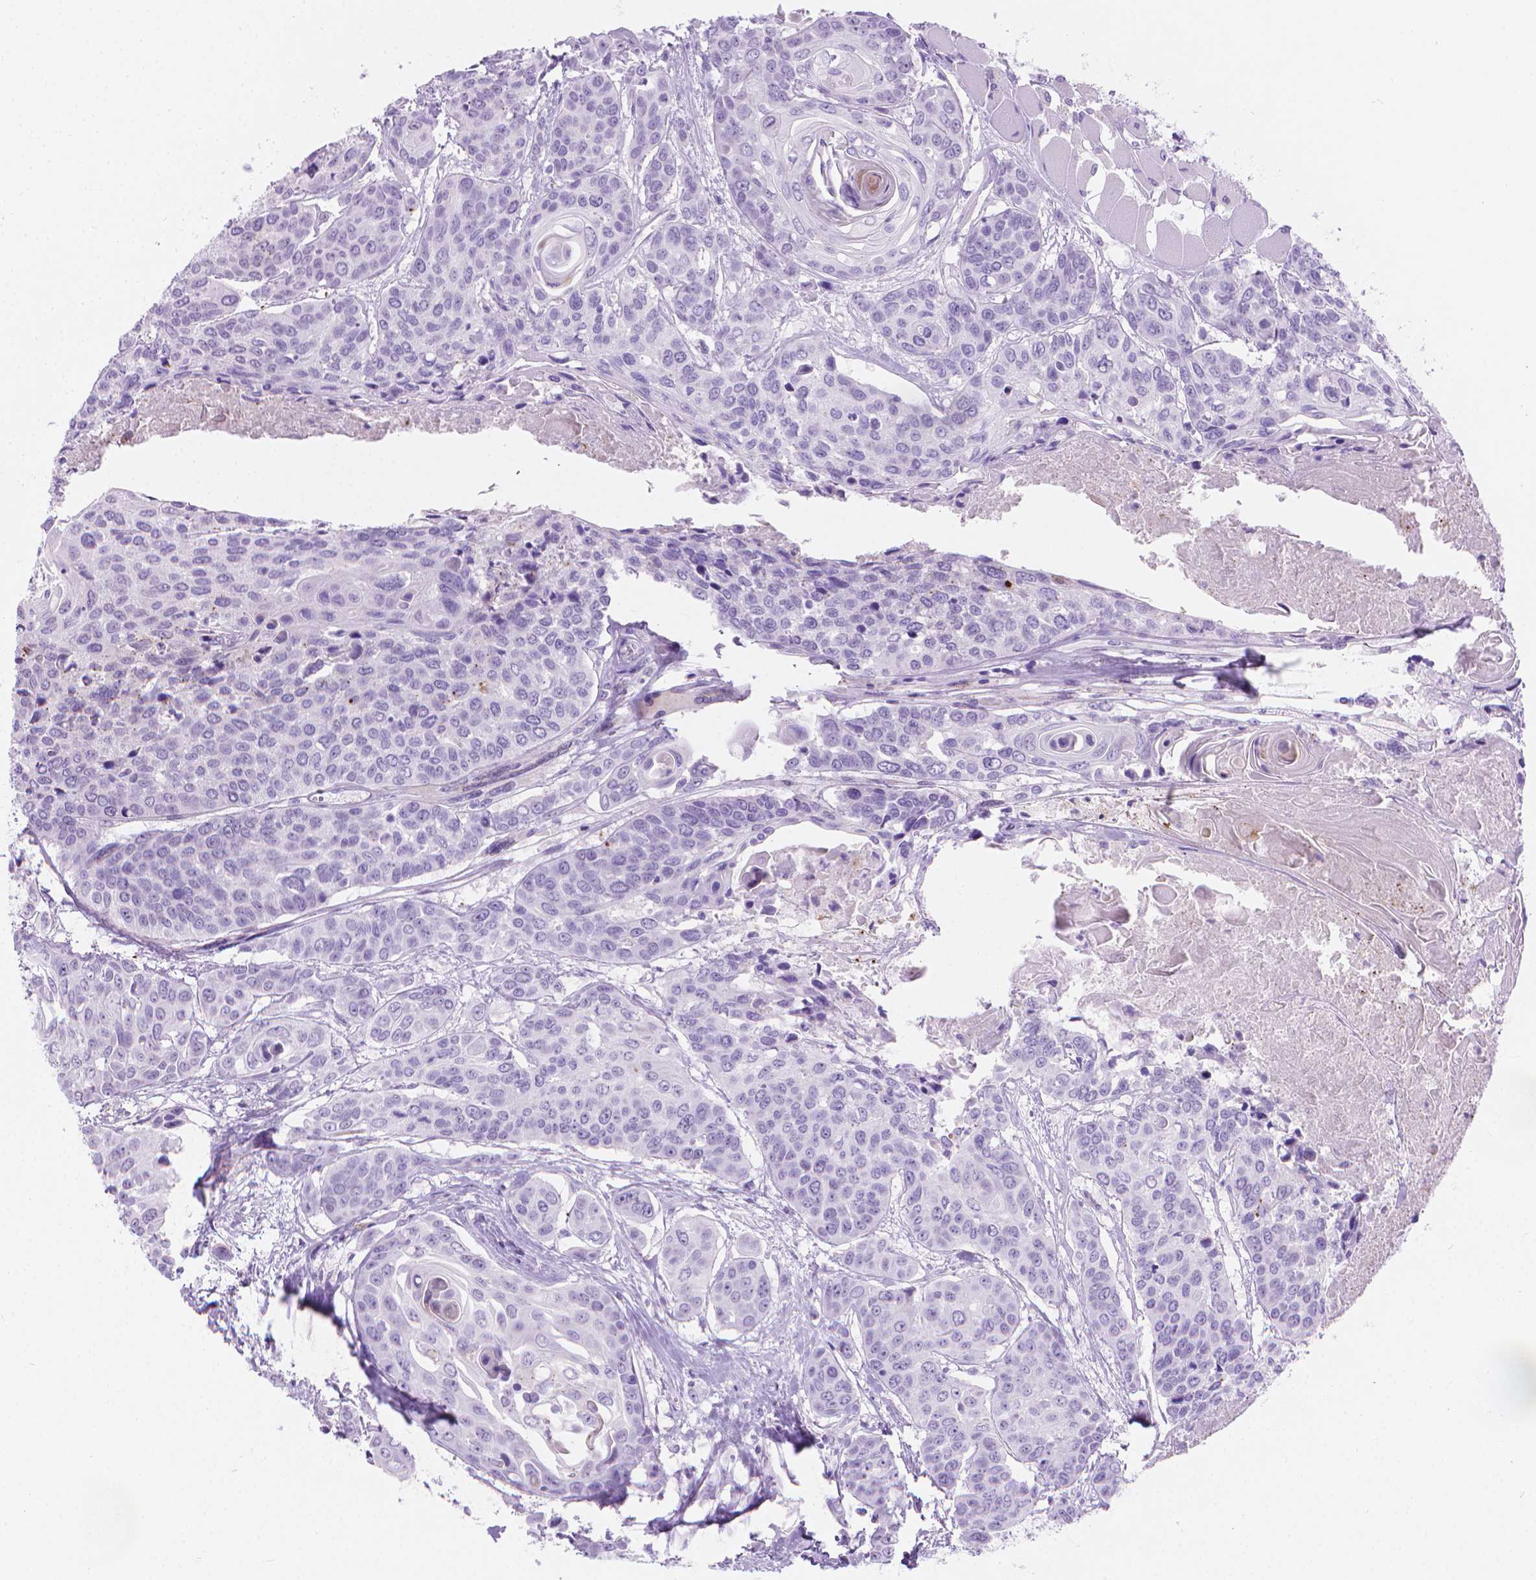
{"staining": {"intensity": "negative", "quantity": "none", "location": "none"}, "tissue": "head and neck cancer", "cell_type": "Tumor cells", "image_type": "cancer", "snomed": [{"axis": "morphology", "description": "Squamous cell carcinoma, NOS"}, {"axis": "topography", "description": "Oral tissue"}, {"axis": "topography", "description": "Head-Neck"}], "caption": "An immunohistochemistry photomicrograph of head and neck cancer is shown. There is no staining in tumor cells of head and neck cancer.", "gene": "CFAP52", "patient": {"sex": "male", "age": 56}}